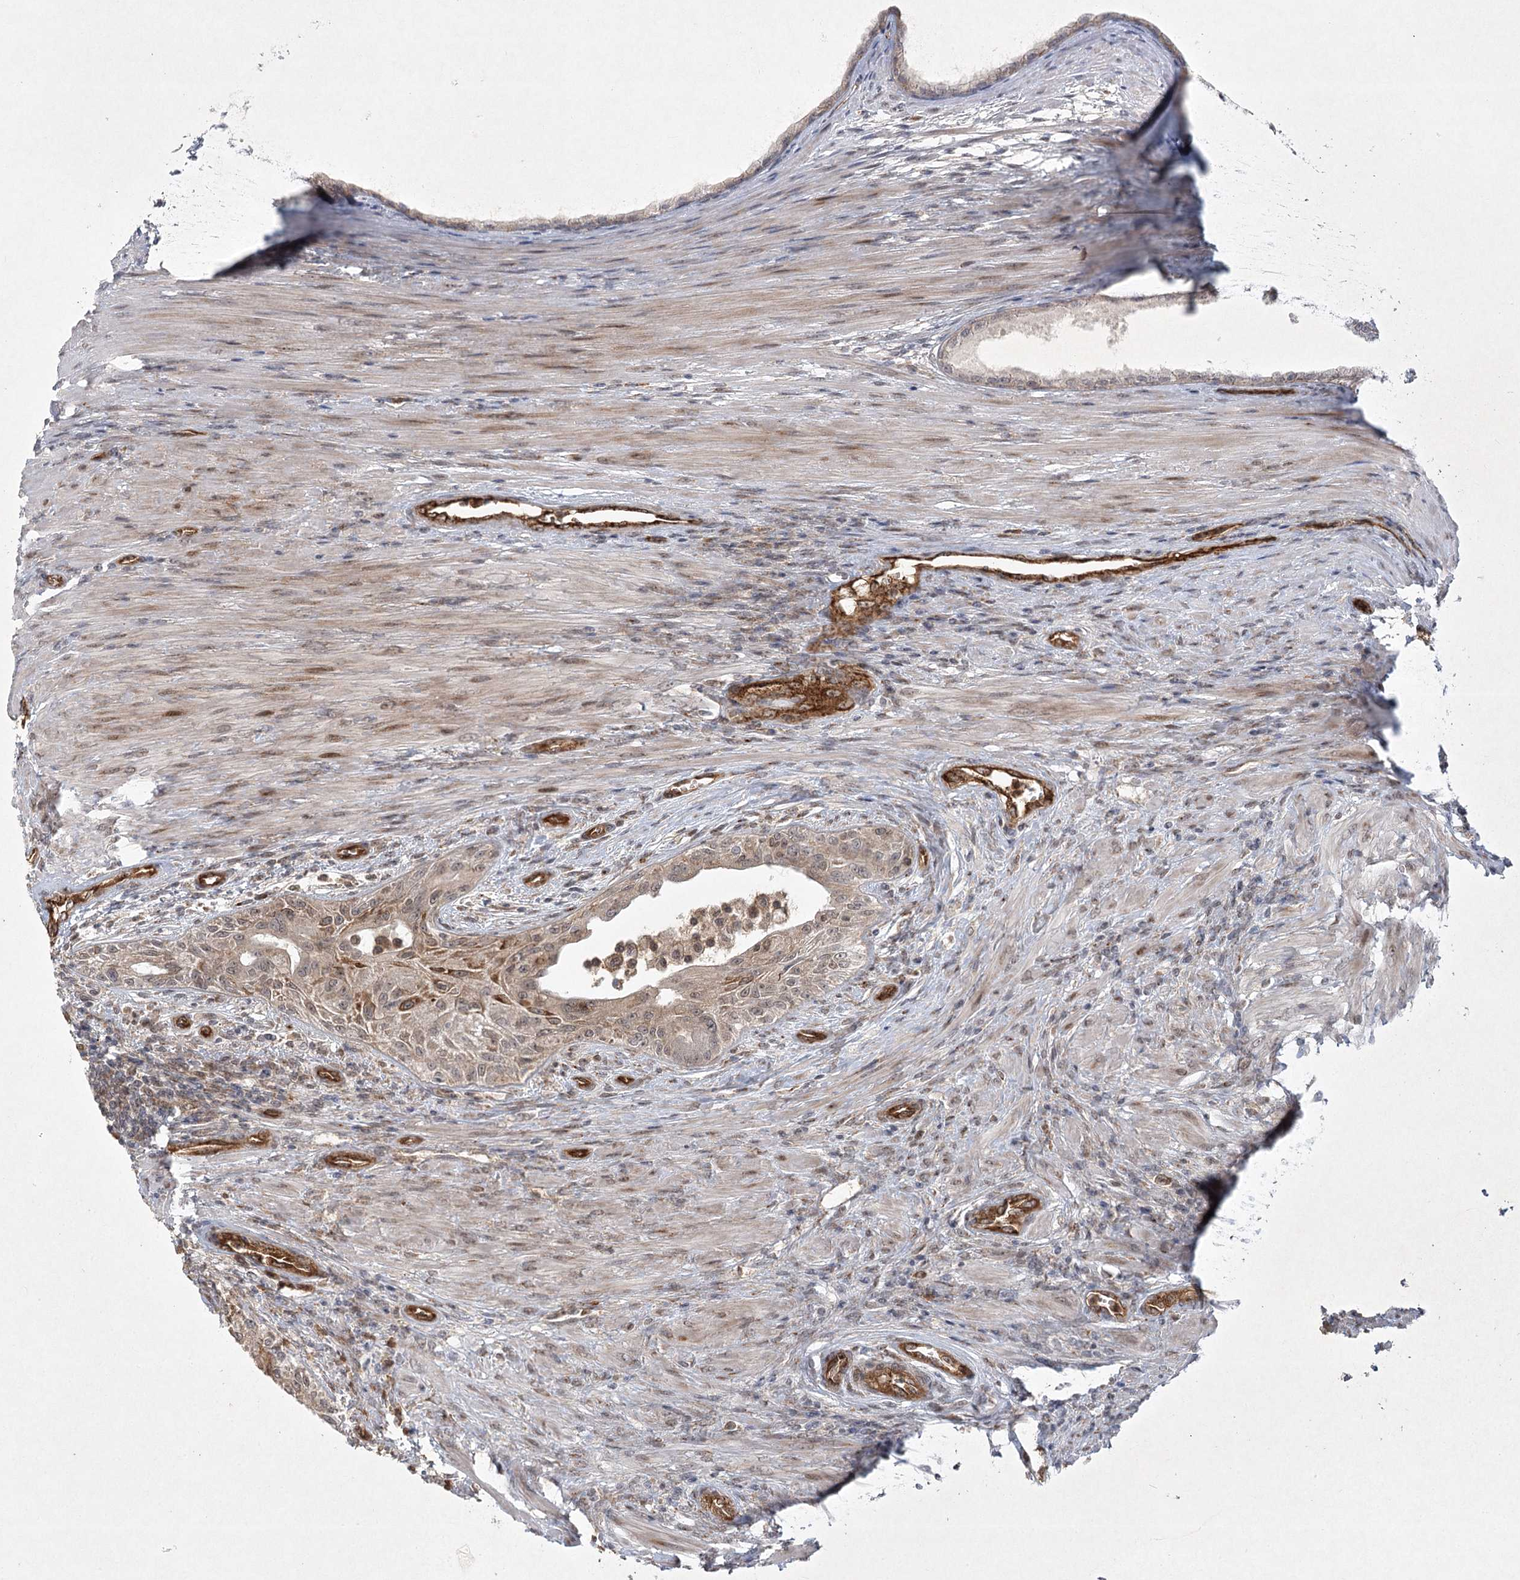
{"staining": {"intensity": "weak", "quantity": "<25%", "location": "cytoplasmic/membranous"}, "tissue": "prostate cancer", "cell_type": "Tumor cells", "image_type": "cancer", "snomed": [{"axis": "morphology", "description": "Normal tissue, NOS"}, {"axis": "morphology", "description": "Adenocarcinoma, Low grade"}, {"axis": "topography", "description": "Prostate"}, {"axis": "topography", "description": "Peripheral nerve tissue"}], "caption": "A high-resolution histopathology image shows immunohistochemistry staining of prostate cancer, which reveals no significant positivity in tumor cells.", "gene": "ARHGAP31", "patient": {"sex": "male", "age": 71}}